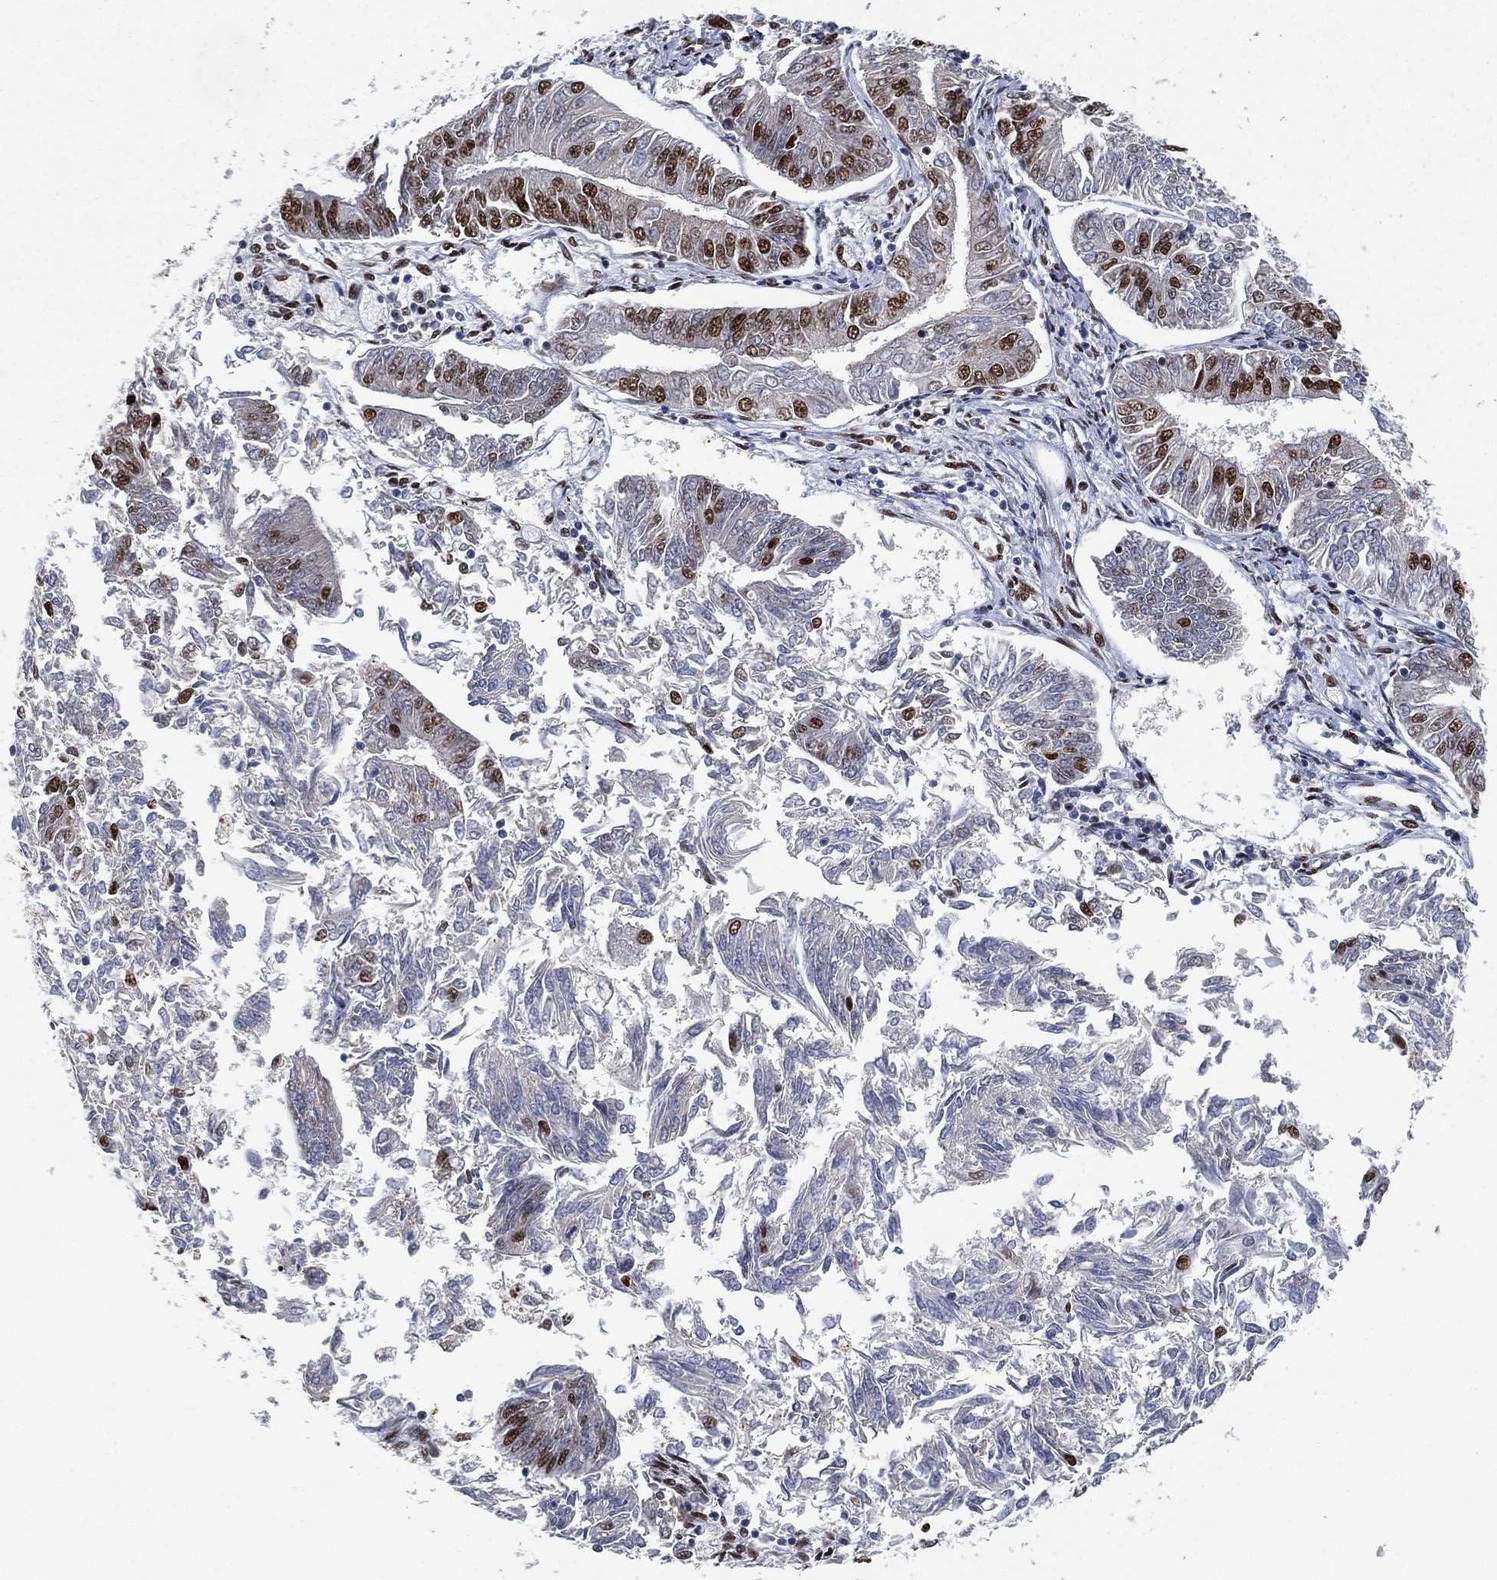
{"staining": {"intensity": "strong", "quantity": "<25%", "location": "nuclear"}, "tissue": "endometrial cancer", "cell_type": "Tumor cells", "image_type": "cancer", "snomed": [{"axis": "morphology", "description": "Adenocarcinoma, NOS"}, {"axis": "topography", "description": "Endometrium"}], "caption": "Adenocarcinoma (endometrial) stained for a protein (brown) displays strong nuclear positive expression in about <25% of tumor cells.", "gene": "DDX27", "patient": {"sex": "female", "age": 58}}